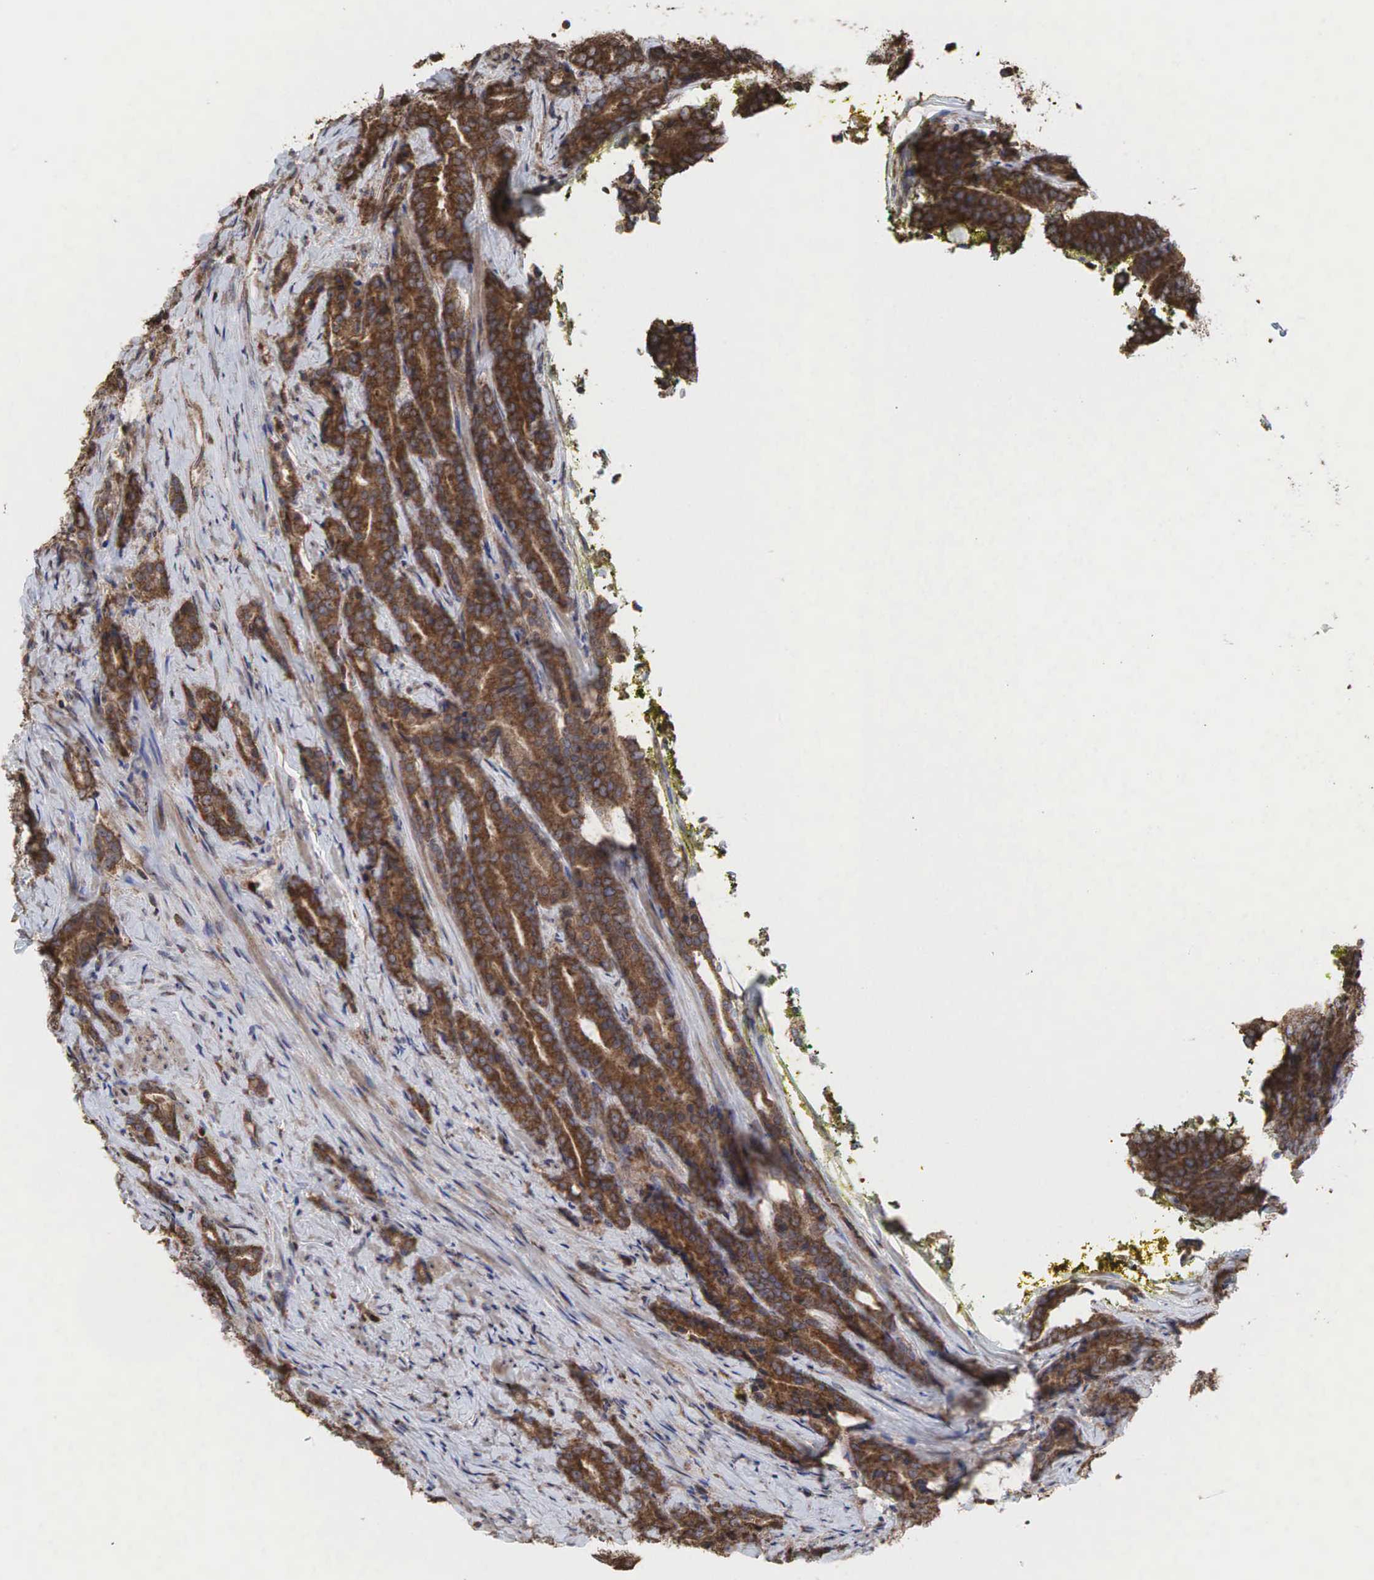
{"staining": {"intensity": "strong", "quantity": ">75%", "location": "cytoplasmic/membranous,nuclear"}, "tissue": "prostate cancer", "cell_type": "Tumor cells", "image_type": "cancer", "snomed": [{"axis": "morphology", "description": "Adenocarcinoma, Medium grade"}, {"axis": "topography", "description": "Prostate"}], "caption": "IHC photomicrograph of human prostate cancer (medium-grade adenocarcinoma) stained for a protein (brown), which shows high levels of strong cytoplasmic/membranous and nuclear expression in about >75% of tumor cells.", "gene": "PABPC5", "patient": {"sex": "male", "age": 65}}